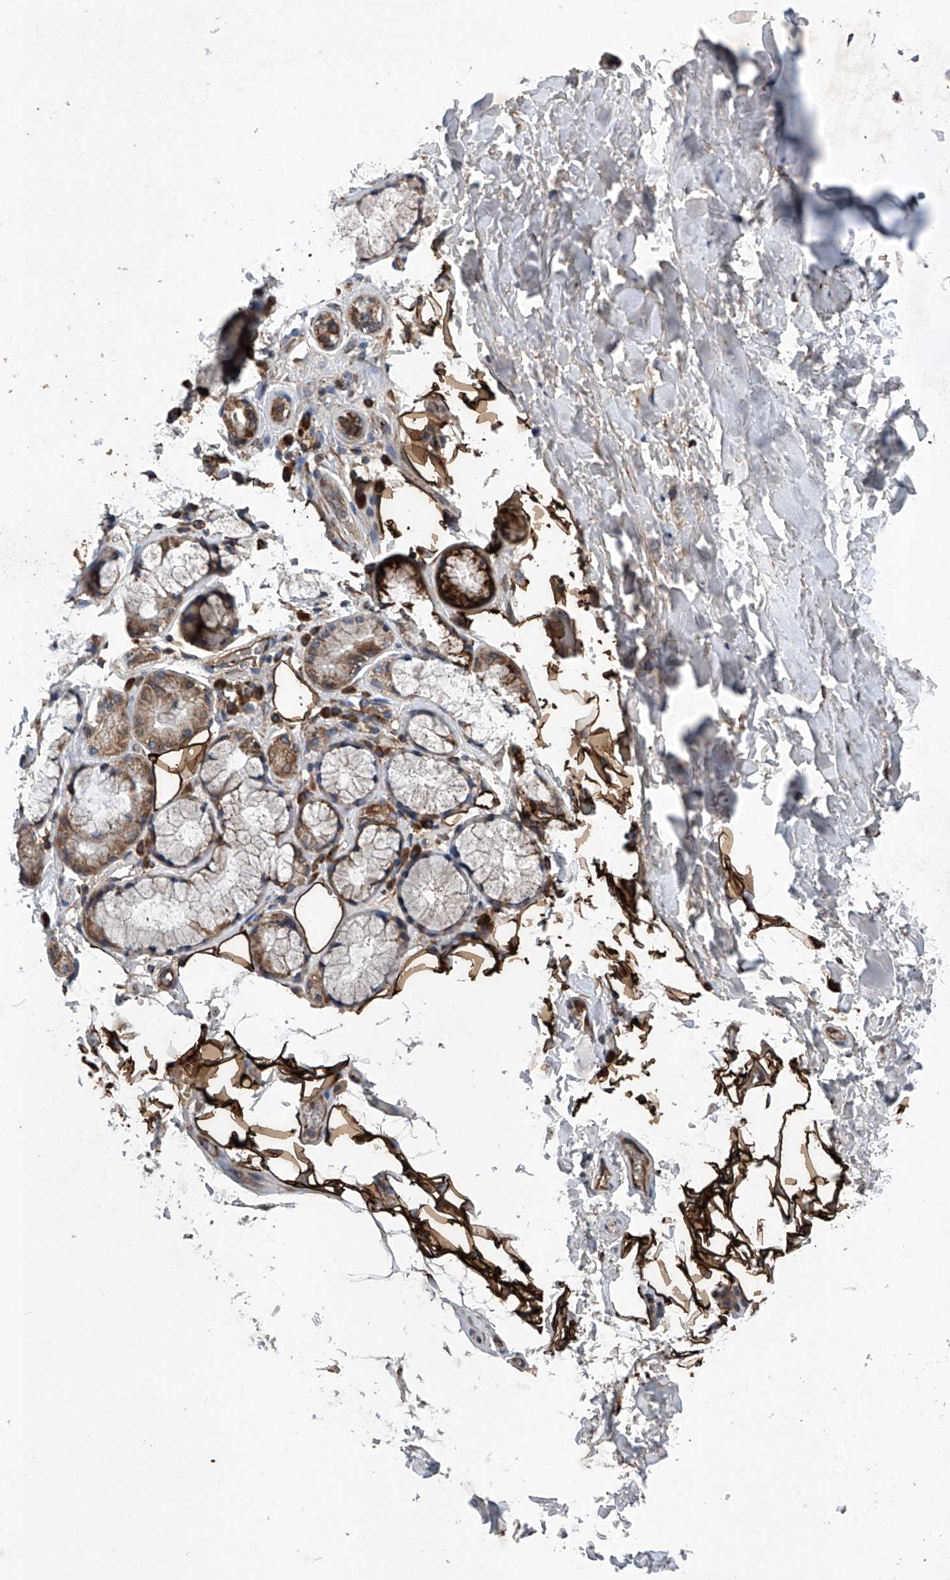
{"staining": {"intensity": "strong", "quantity": ">75%", "location": "cytoplasmic/membranous"}, "tissue": "adipose tissue", "cell_type": "Adipocytes", "image_type": "normal", "snomed": [{"axis": "morphology", "description": "Normal tissue, NOS"}, {"axis": "topography", "description": "Cartilage tissue"}], "caption": "Immunohistochemical staining of benign human adipose tissue reveals strong cytoplasmic/membranous protein positivity in approximately >75% of adipocytes.", "gene": "ASCC3", "patient": {"sex": "female", "age": 63}}